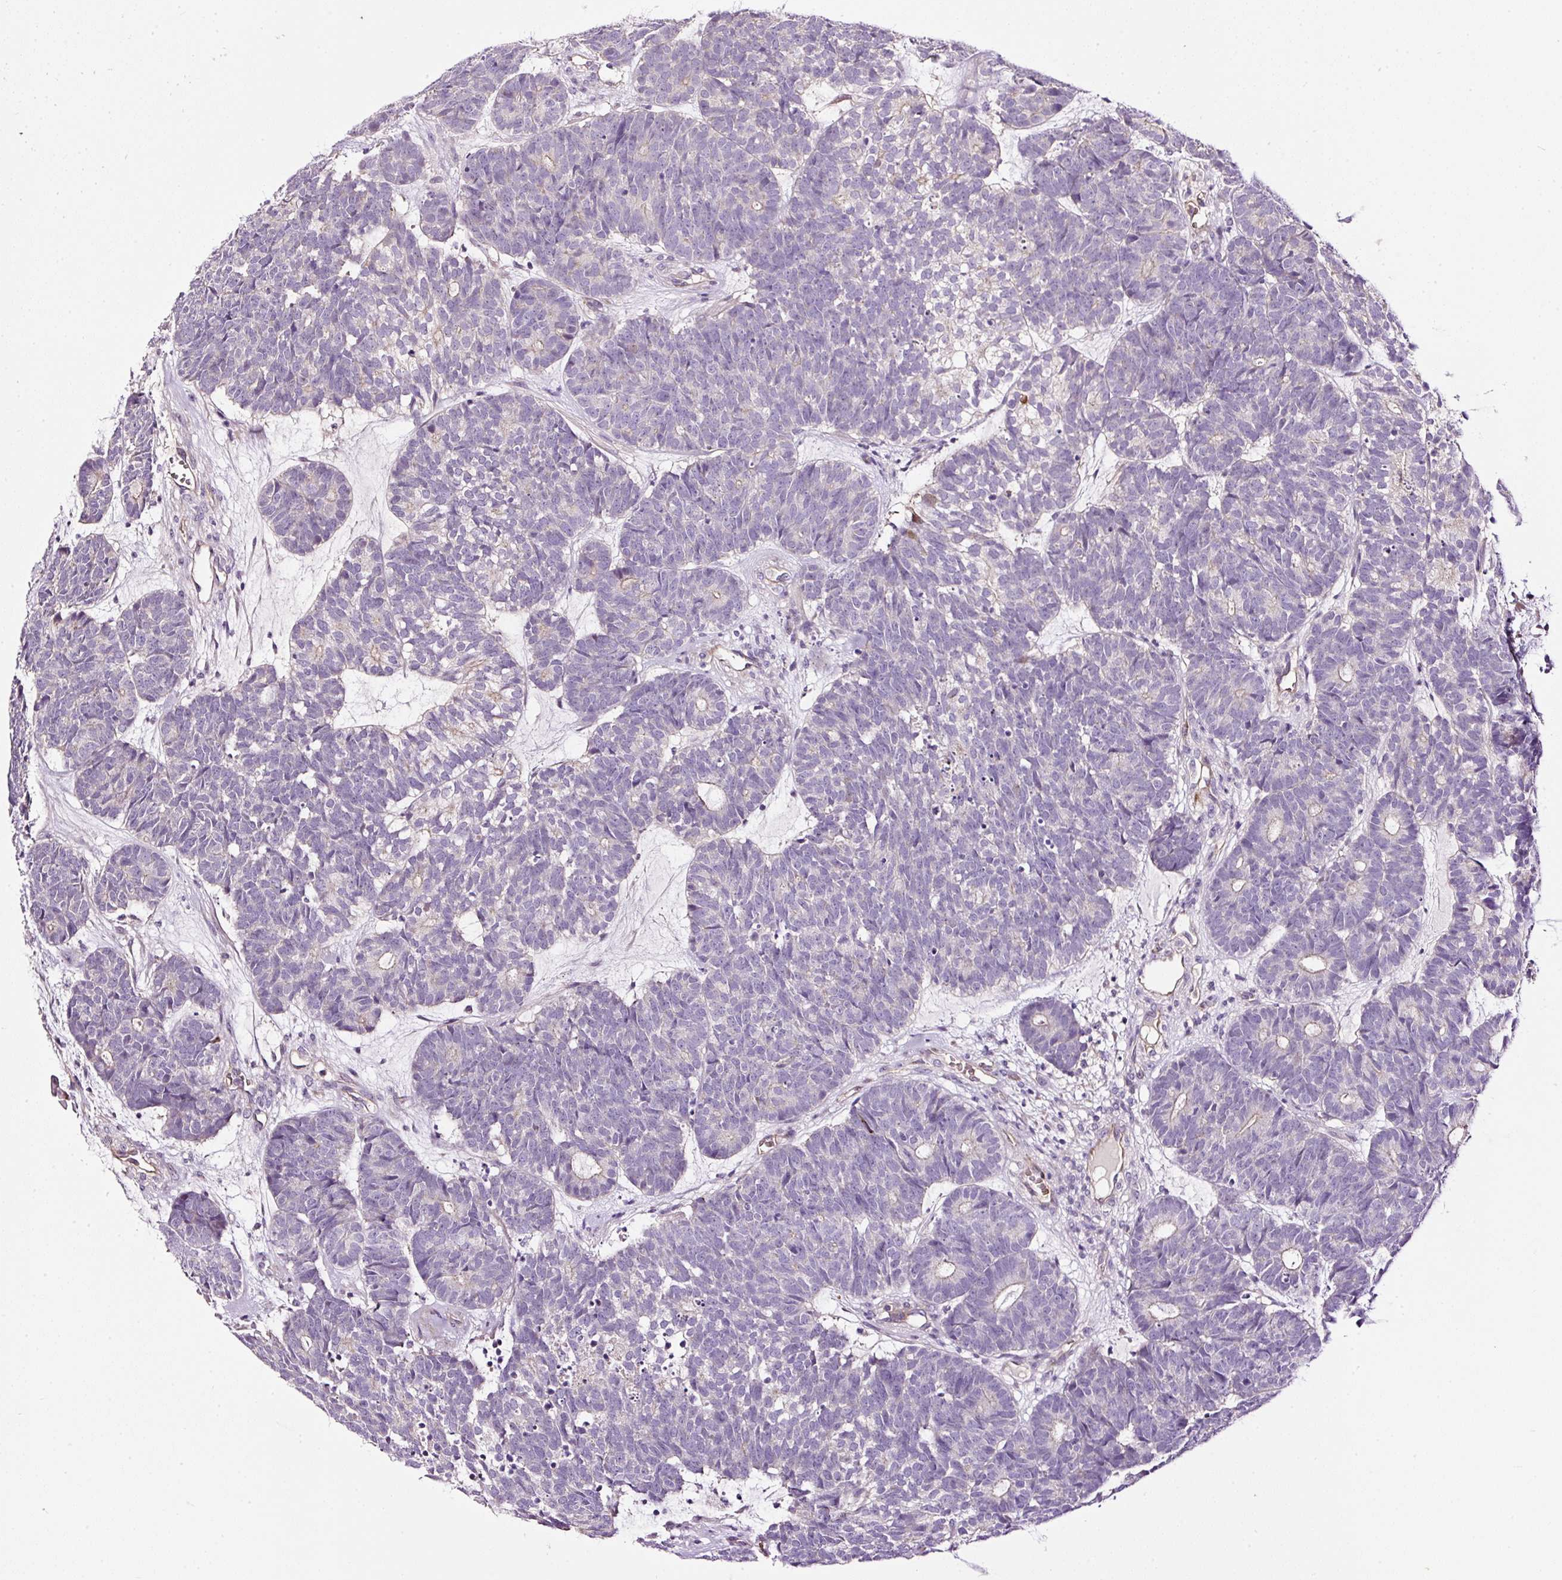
{"staining": {"intensity": "negative", "quantity": "none", "location": "none"}, "tissue": "head and neck cancer", "cell_type": "Tumor cells", "image_type": "cancer", "snomed": [{"axis": "morphology", "description": "Adenocarcinoma, NOS"}, {"axis": "topography", "description": "Head-Neck"}], "caption": "Image shows no protein staining in tumor cells of head and neck cancer (adenocarcinoma) tissue. (Brightfield microscopy of DAB immunohistochemistry (IHC) at high magnification).", "gene": "USHBP1", "patient": {"sex": "female", "age": 81}}